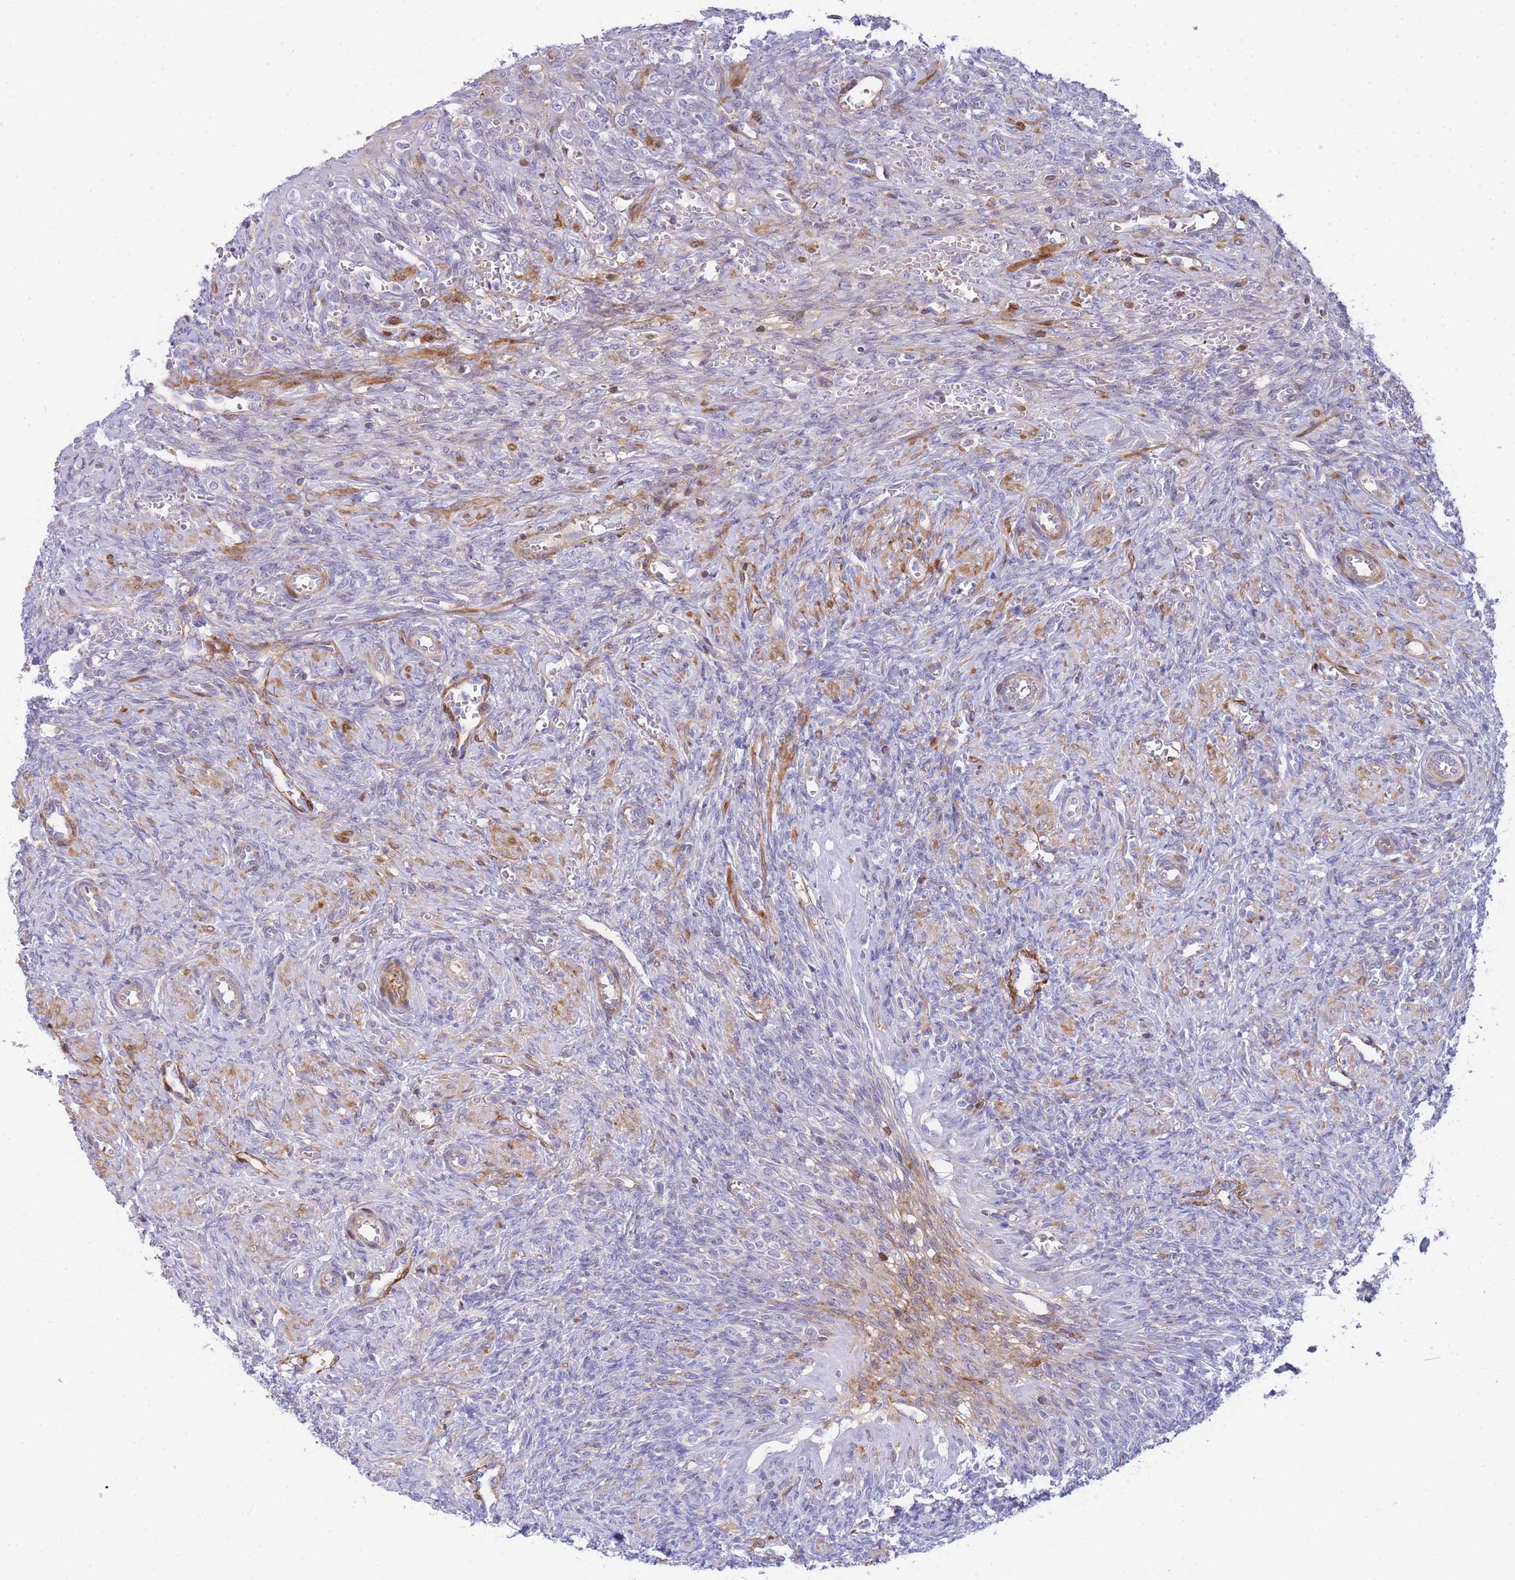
{"staining": {"intensity": "moderate", "quantity": "<25%", "location": "cytoplasmic/membranous"}, "tissue": "ovary", "cell_type": "Ovarian stroma cells", "image_type": "normal", "snomed": [{"axis": "morphology", "description": "Normal tissue, NOS"}, {"axis": "topography", "description": "Ovary"}], "caption": "Protein analysis of benign ovary demonstrates moderate cytoplasmic/membranous staining in approximately <25% of ovarian stroma cells. Ihc stains the protein of interest in brown and the nuclei are stained blue.", "gene": "FBN3", "patient": {"sex": "female", "age": 41}}